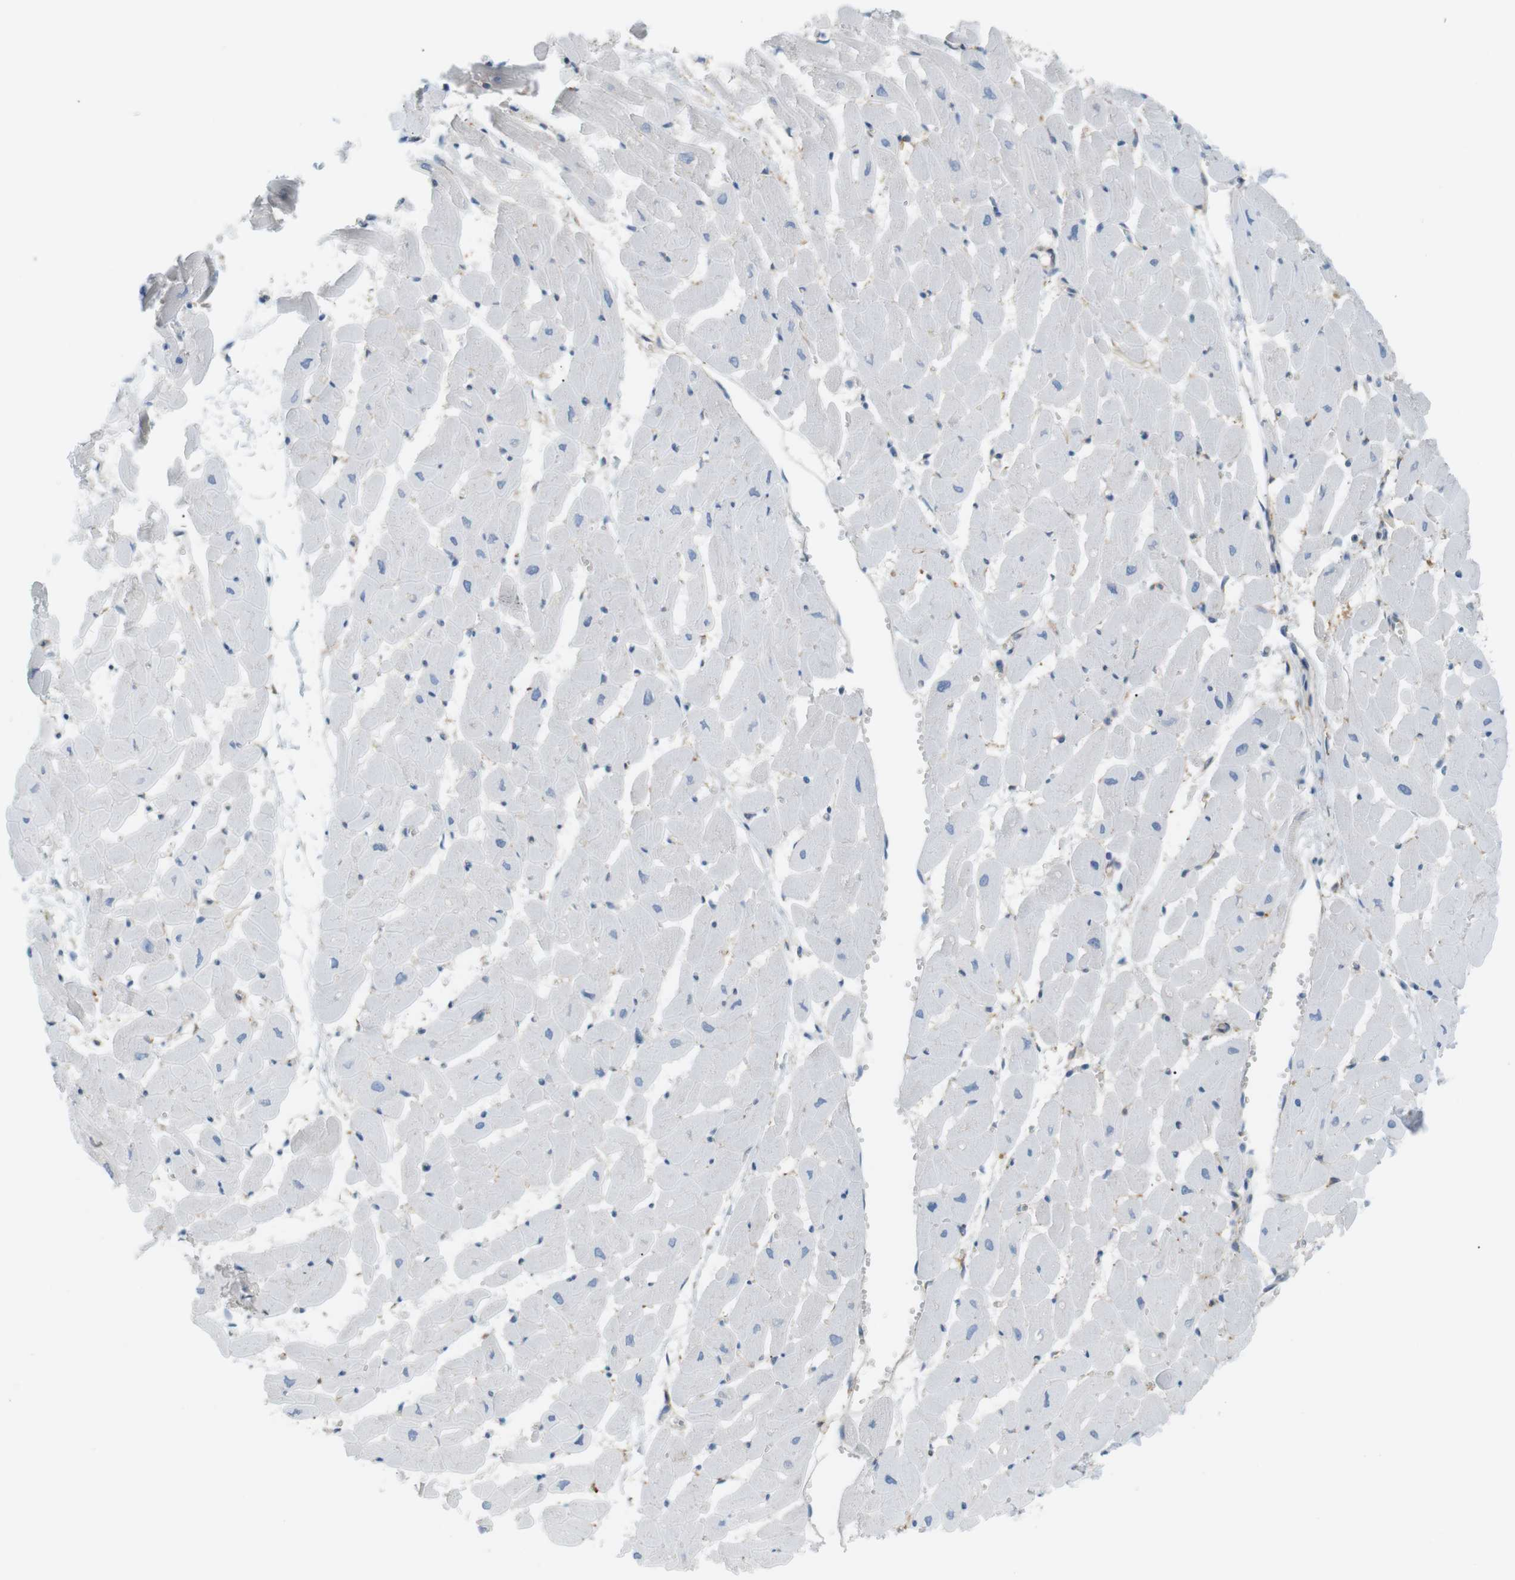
{"staining": {"intensity": "negative", "quantity": "none", "location": "none"}, "tissue": "heart muscle", "cell_type": "Cardiomyocytes", "image_type": "normal", "snomed": [{"axis": "morphology", "description": "Normal tissue, NOS"}, {"axis": "topography", "description": "Heart"}], "caption": "Immunohistochemistry (IHC) micrograph of benign heart muscle: human heart muscle stained with DAB reveals no significant protein staining in cardiomyocytes.", "gene": "PEPD", "patient": {"sex": "female", "age": 19}}